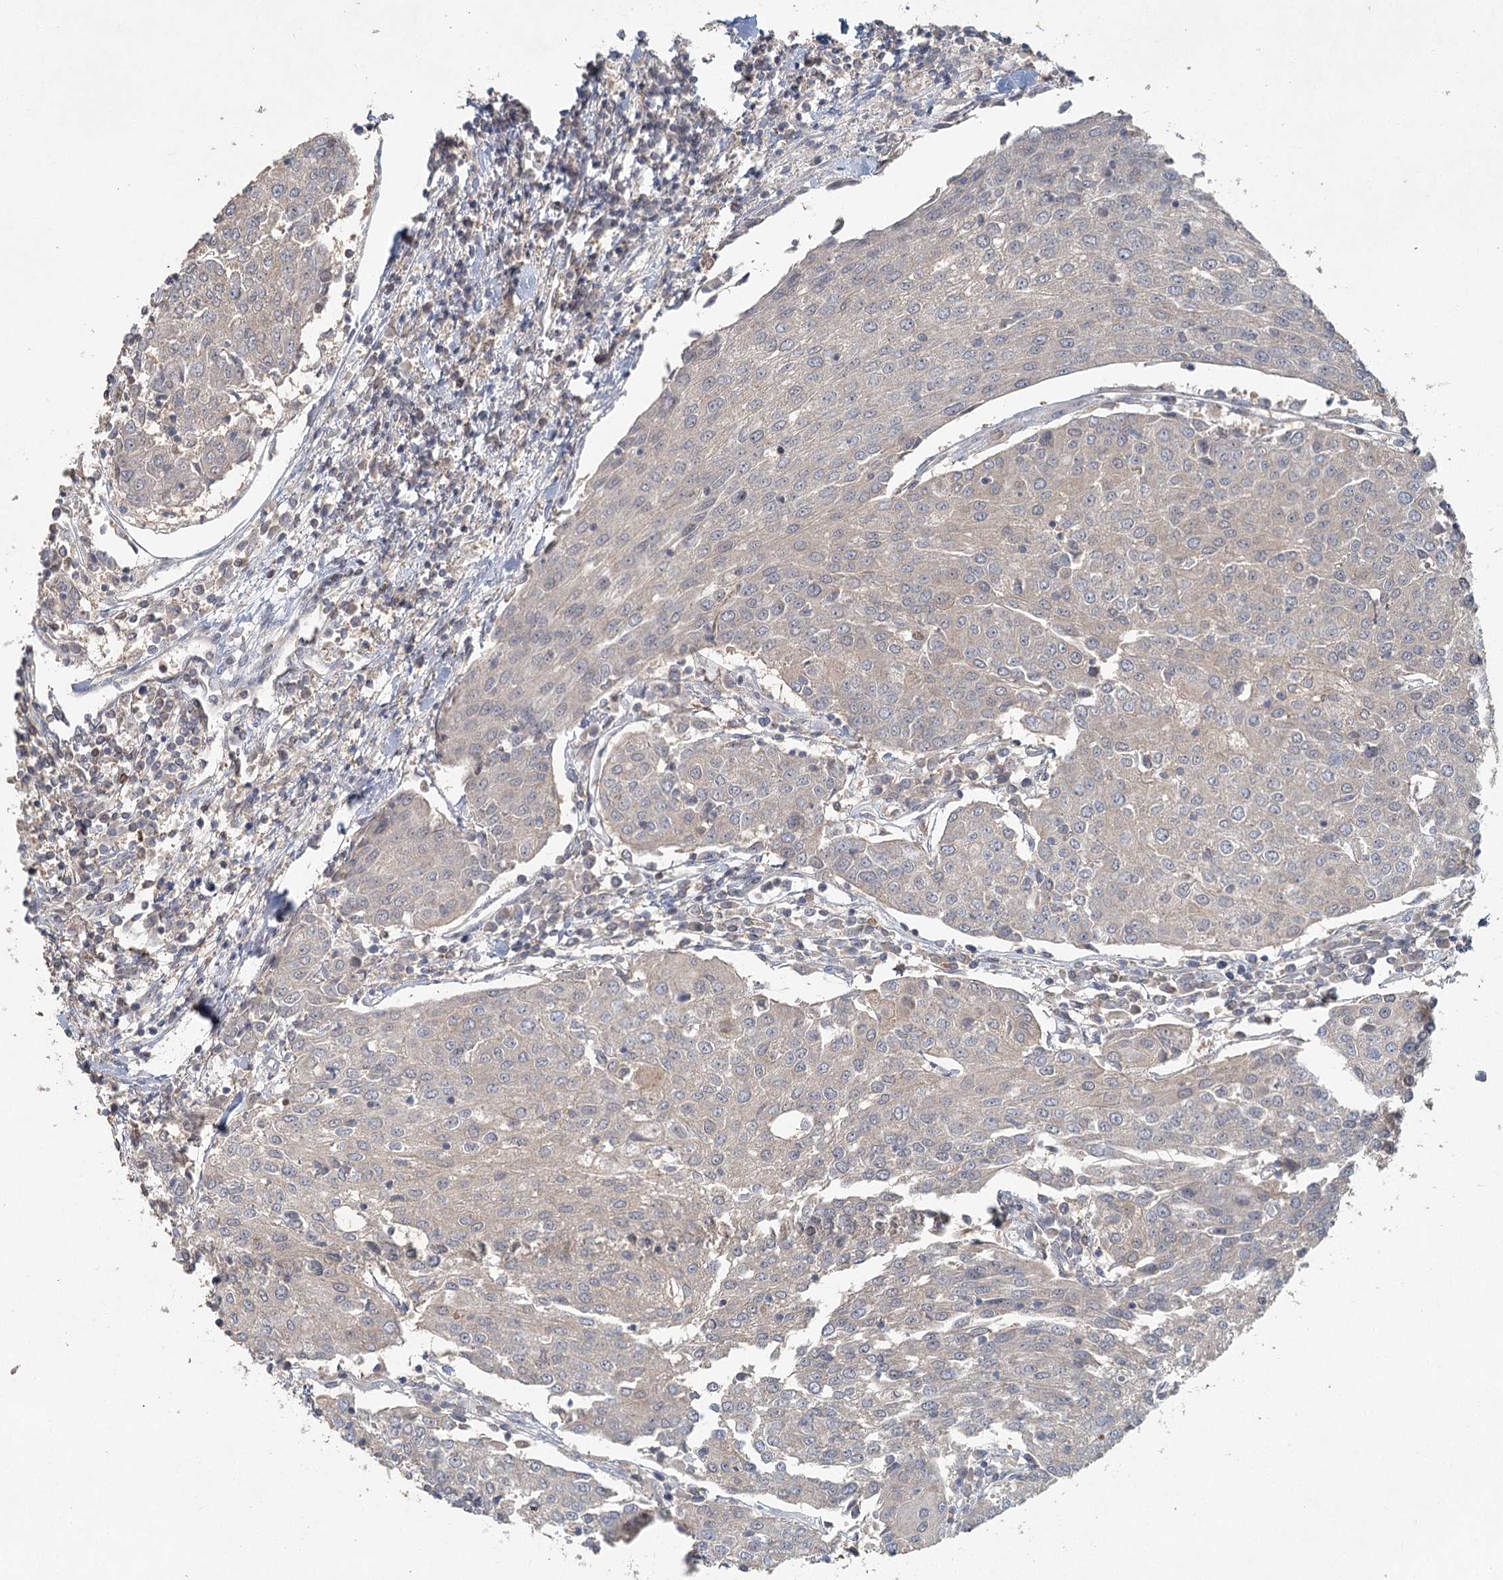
{"staining": {"intensity": "weak", "quantity": ">75%", "location": "cytoplasmic/membranous"}, "tissue": "urothelial cancer", "cell_type": "Tumor cells", "image_type": "cancer", "snomed": [{"axis": "morphology", "description": "Urothelial carcinoma, High grade"}, {"axis": "topography", "description": "Urinary bladder"}], "caption": "Immunohistochemistry (IHC) (DAB (3,3'-diaminobenzidine)) staining of high-grade urothelial carcinoma demonstrates weak cytoplasmic/membranous protein expression in approximately >75% of tumor cells.", "gene": "ADK", "patient": {"sex": "female", "age": 85}}